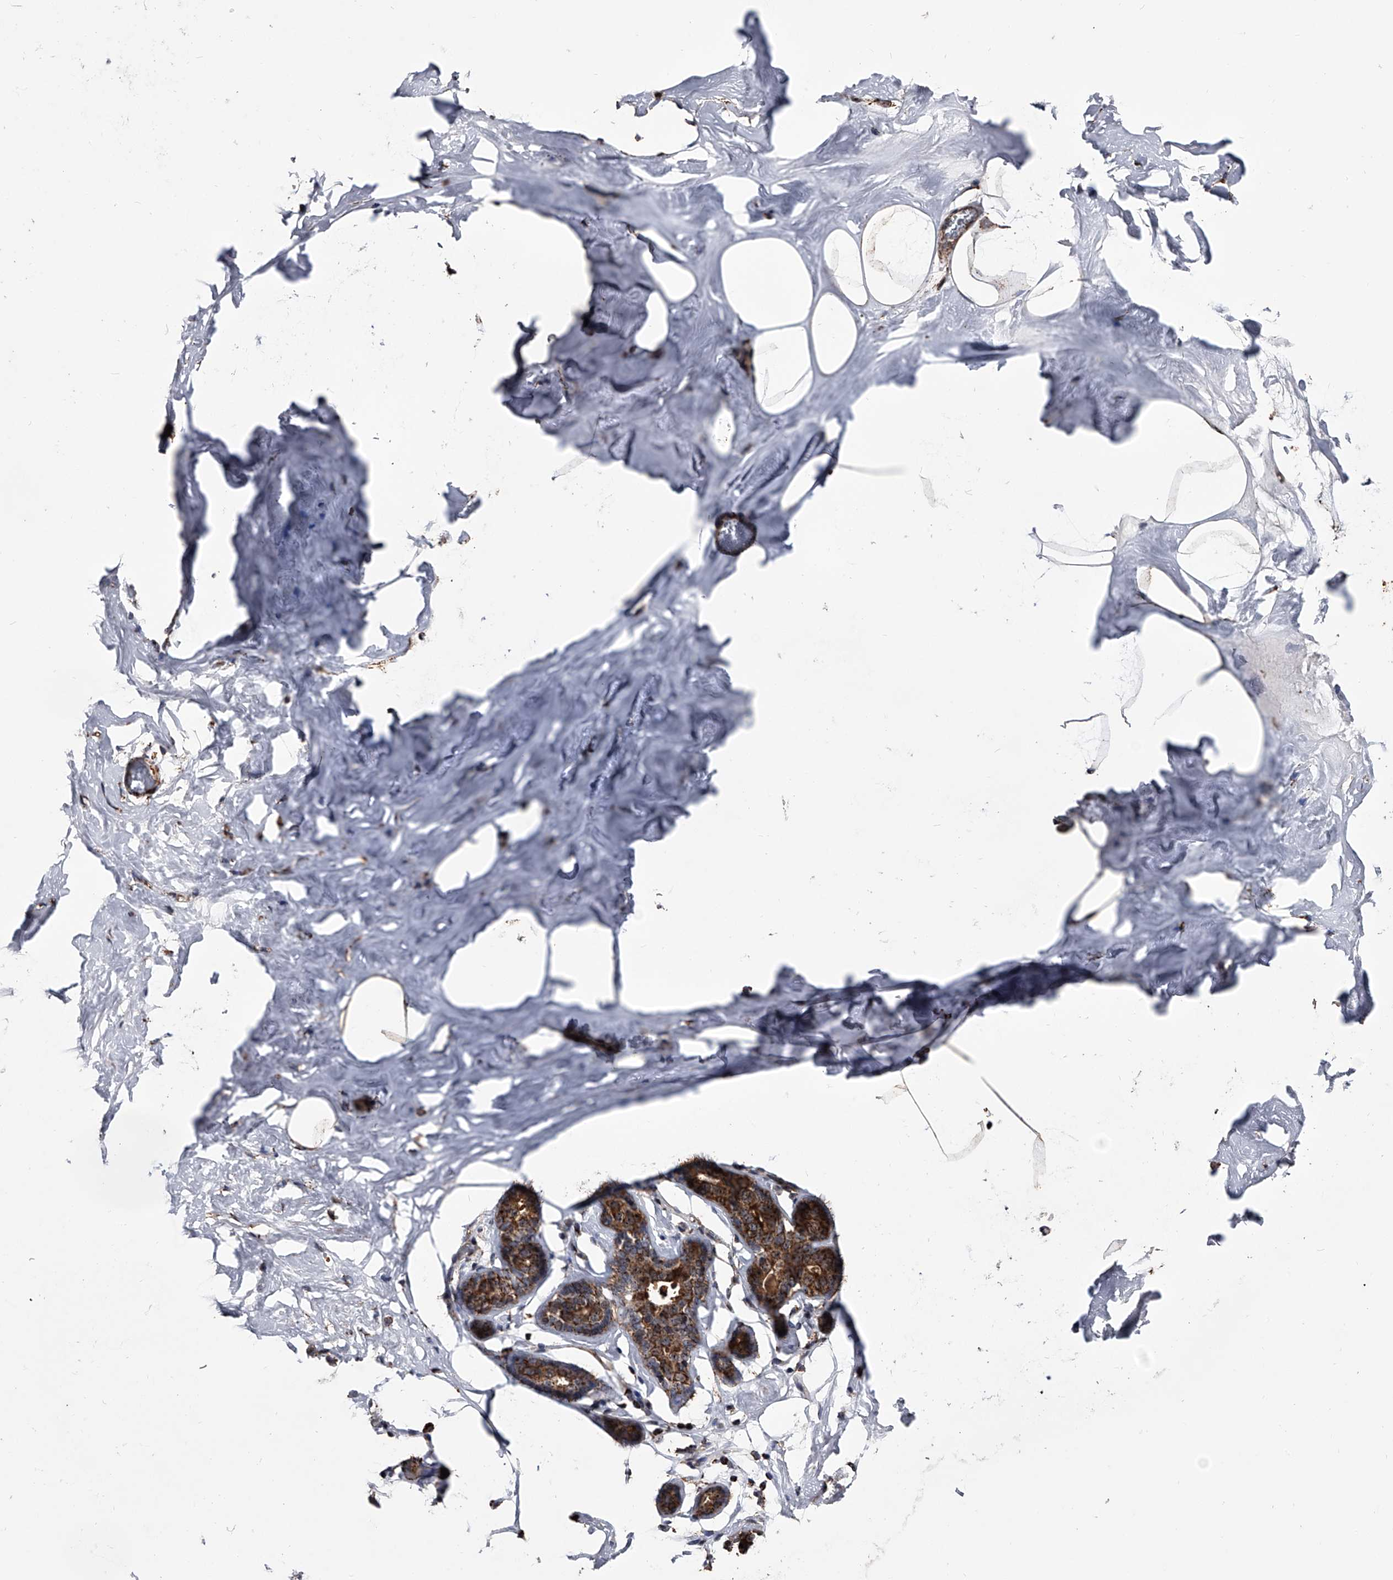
{"staining": {"intensity": "strong", "quantity": ">75%", "location": "cytoplasmic/membranous"}, "tissue": "adipose tissue", "cell_type": "Adipocytes", "image_type": "normal", "snomed": [{"axis": "morphology", "description": "Normal tissue, NOS"}, {"axis": "morphology", "description": "Fibrosis, NOS"}, {"axis": "topography", "description": "Breast"}, {"axis": "topography", "description": "Adipose tissue"}], "caption": "A high amount of strong cytoplasmic/membranous staining is seen in approximately >75% of adipocytes in unremarkable adipose tissue. The protein is stained brown, and the nuclei are stained in blue (DAB (3,3'-diaminobenzidine) IHC with brightfield microscopy, high magnification).", "gene": "SMPDL3A", "patient": {"sex": "female", "age": 39}}